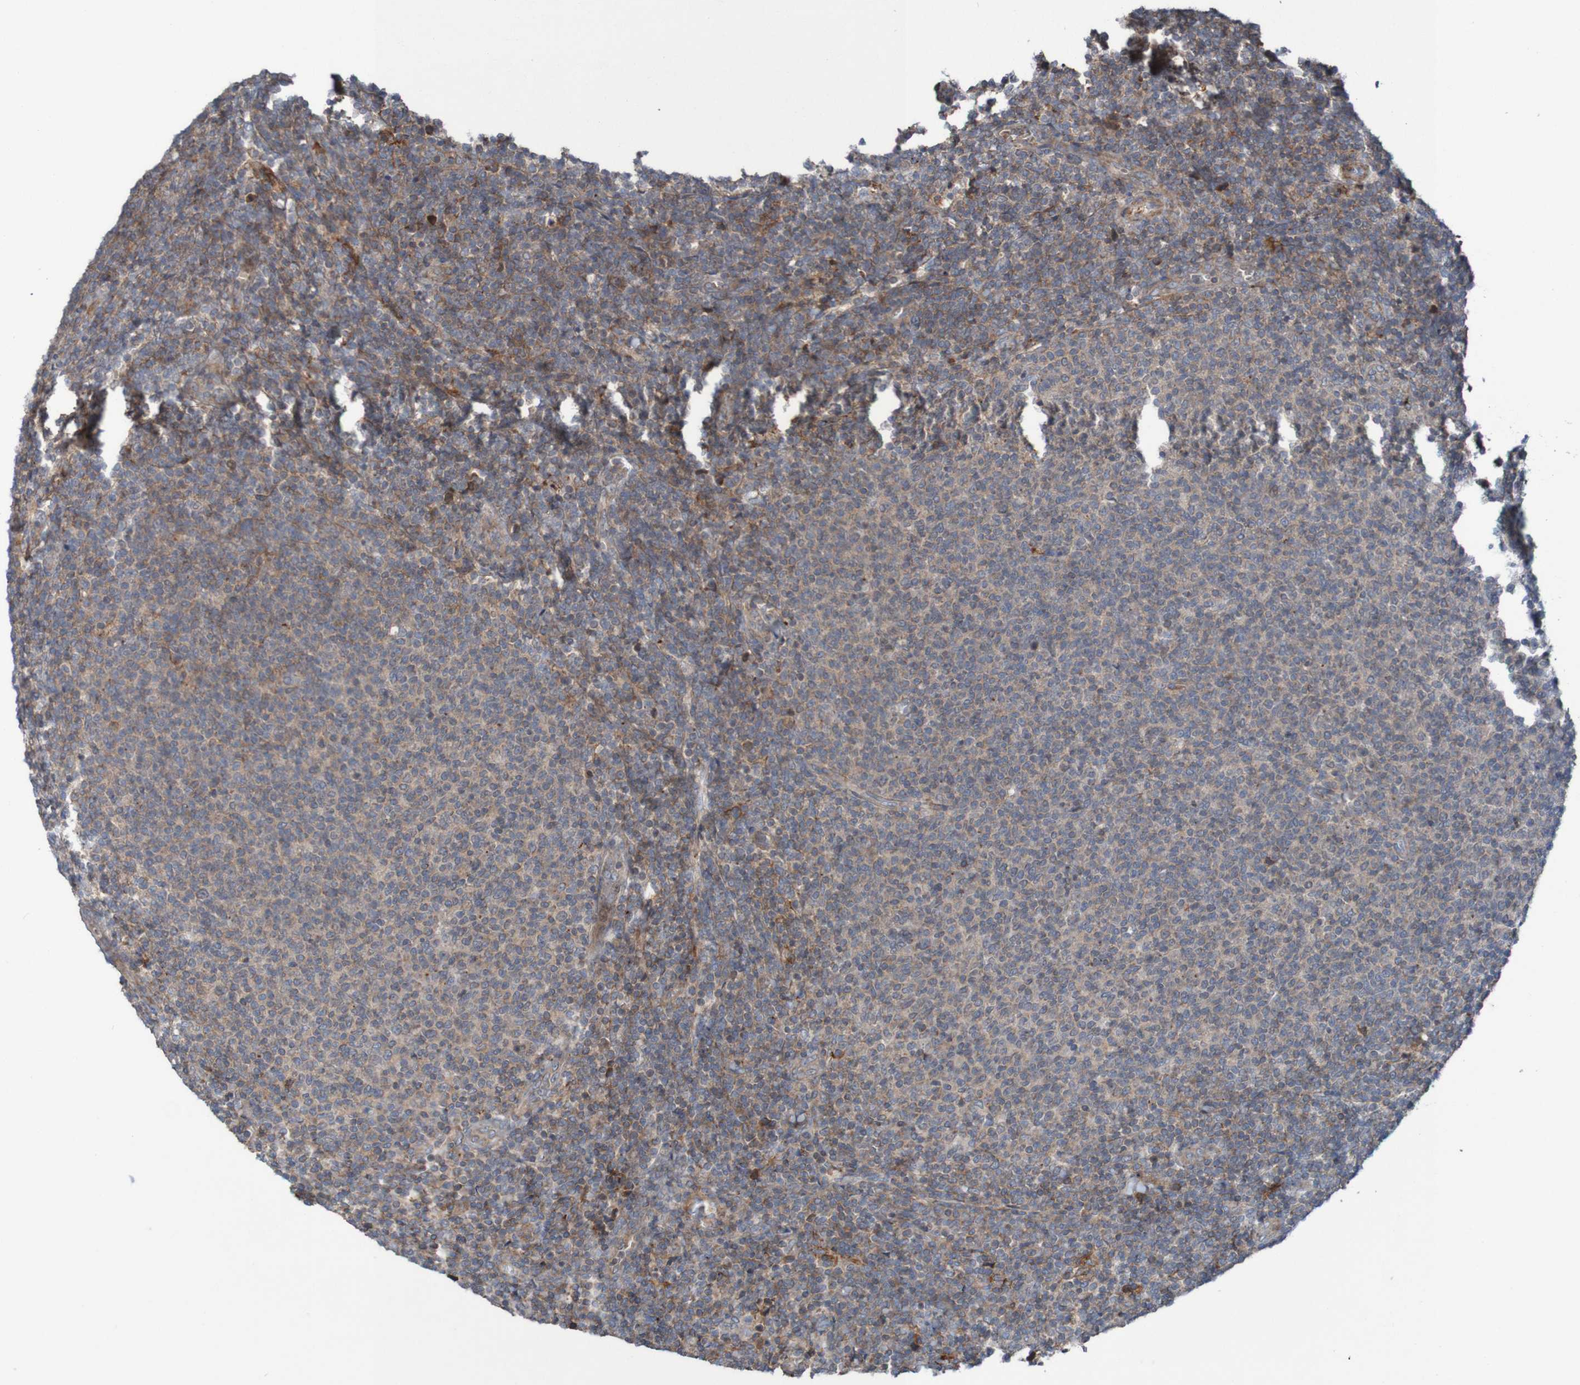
{"staining": {"intensity": "weak", "quantity": ">75%", "location": "cytoplasmic/membranous"}, "tissue": "lymphoma", "cell_type": "Tumor cells", "image_type": "cancer", "snomed": [{"axis": "morphology", "description": "Malignant lymphoma, non-Hodgkin's type, Low grade"}, {"axis": "topography", "description": "Lymph node"}], "caption": "Protein staining displays weak cytoplasmic/membranous positivity in about >75% of tumor cells in lymphoma.", "gene": "PDGFB", "patient": {"sex": "male", "age": 66}}